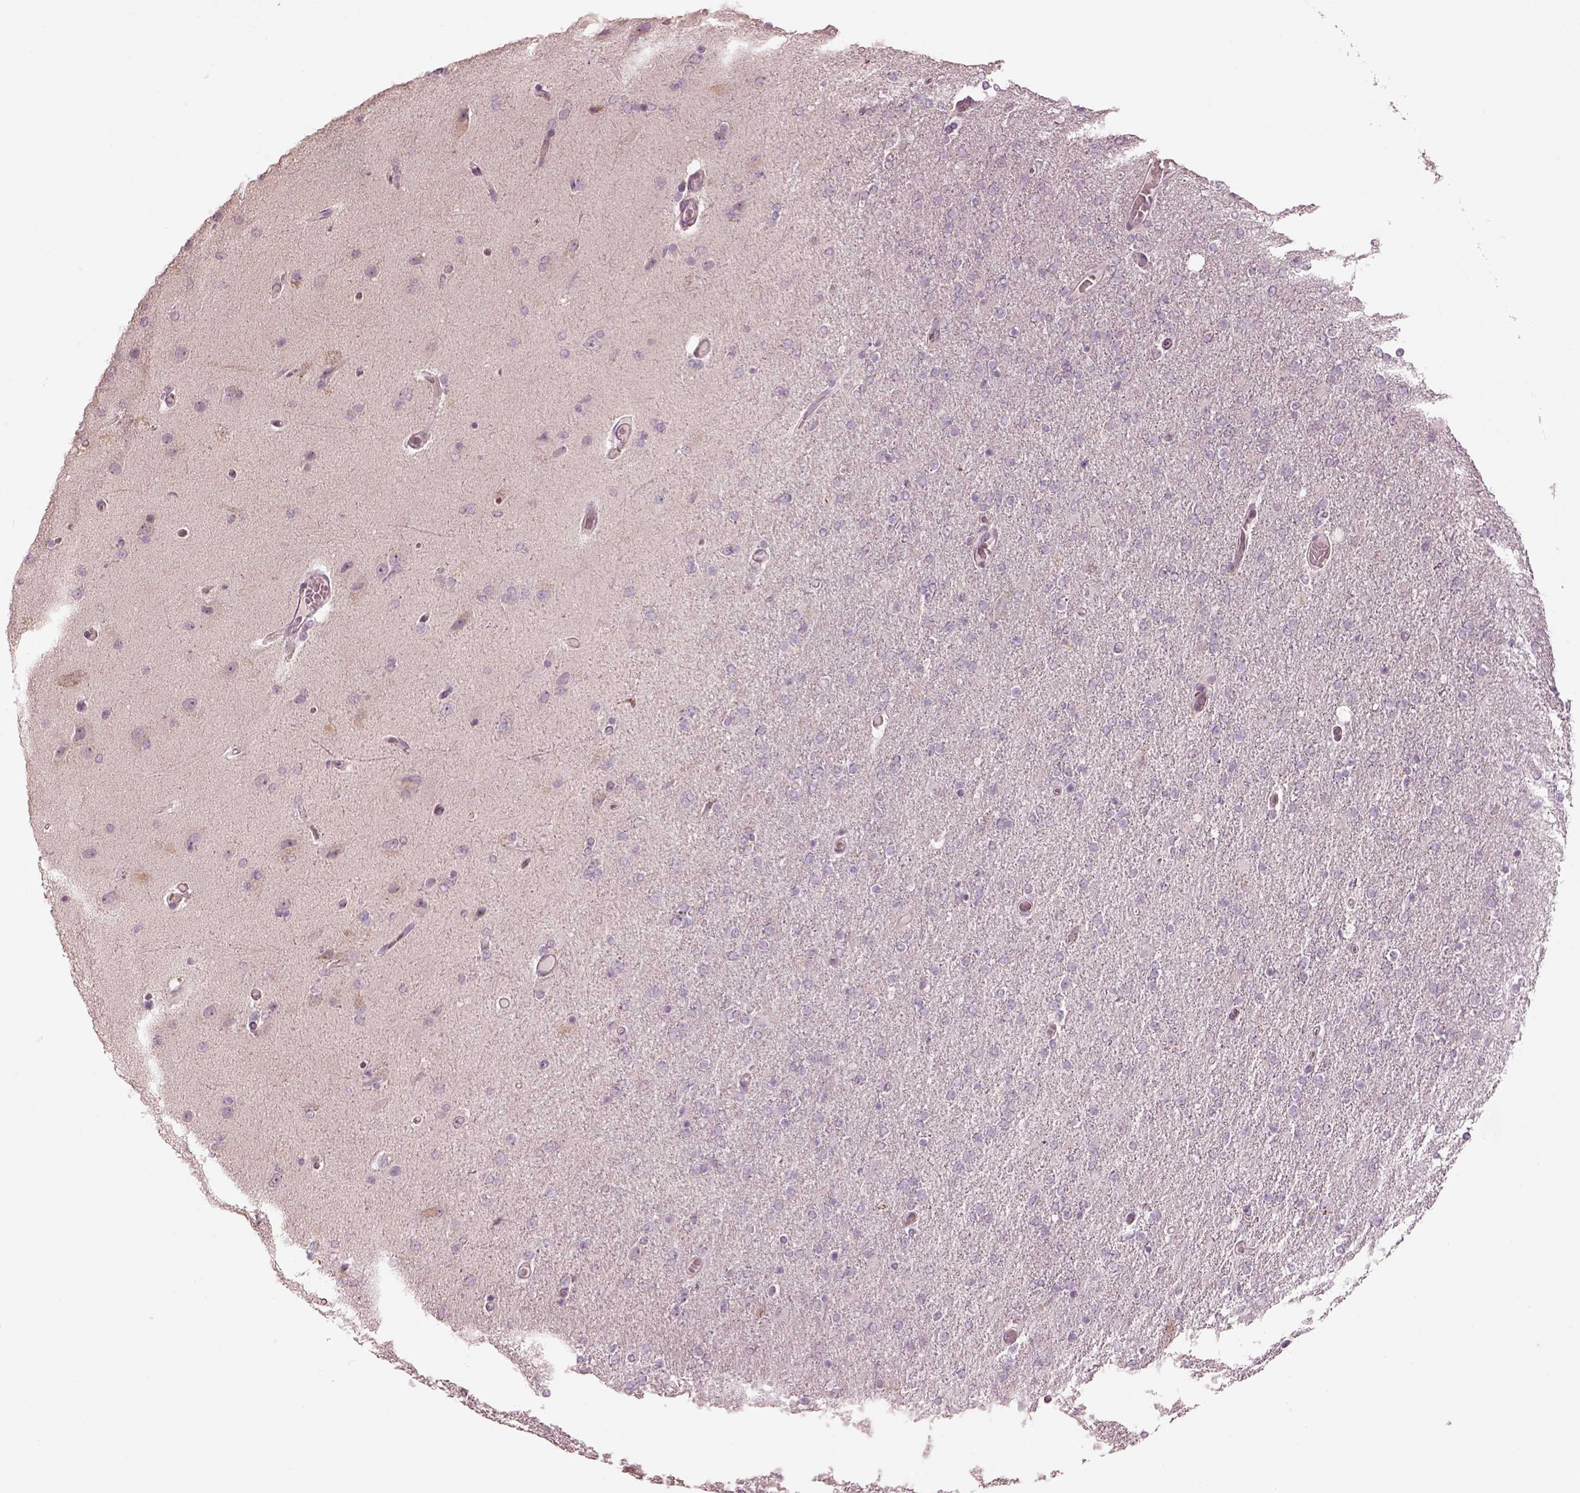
{"staining": {"intensity": "negative", "quantity": "none", "location": "none"}, "tissue": "glioma", "cell_type": "Tumor cells", "image_type": "cancer", "snomed": [{"axis": "morphology", "description": "Glioma, malignant, High grade"}, {"axis": "topography", "description": "Cerebral cortex"}], "caption": "Immunohistochemistry photomicrograph of neoplastic tissue: glioma stained with DAB (3,3'-diaminobenzidine) demonstrates no significant protein staining in tumor cells.", "gene": "PRKACG", "patient": {"sex": "male", "age": 70}}